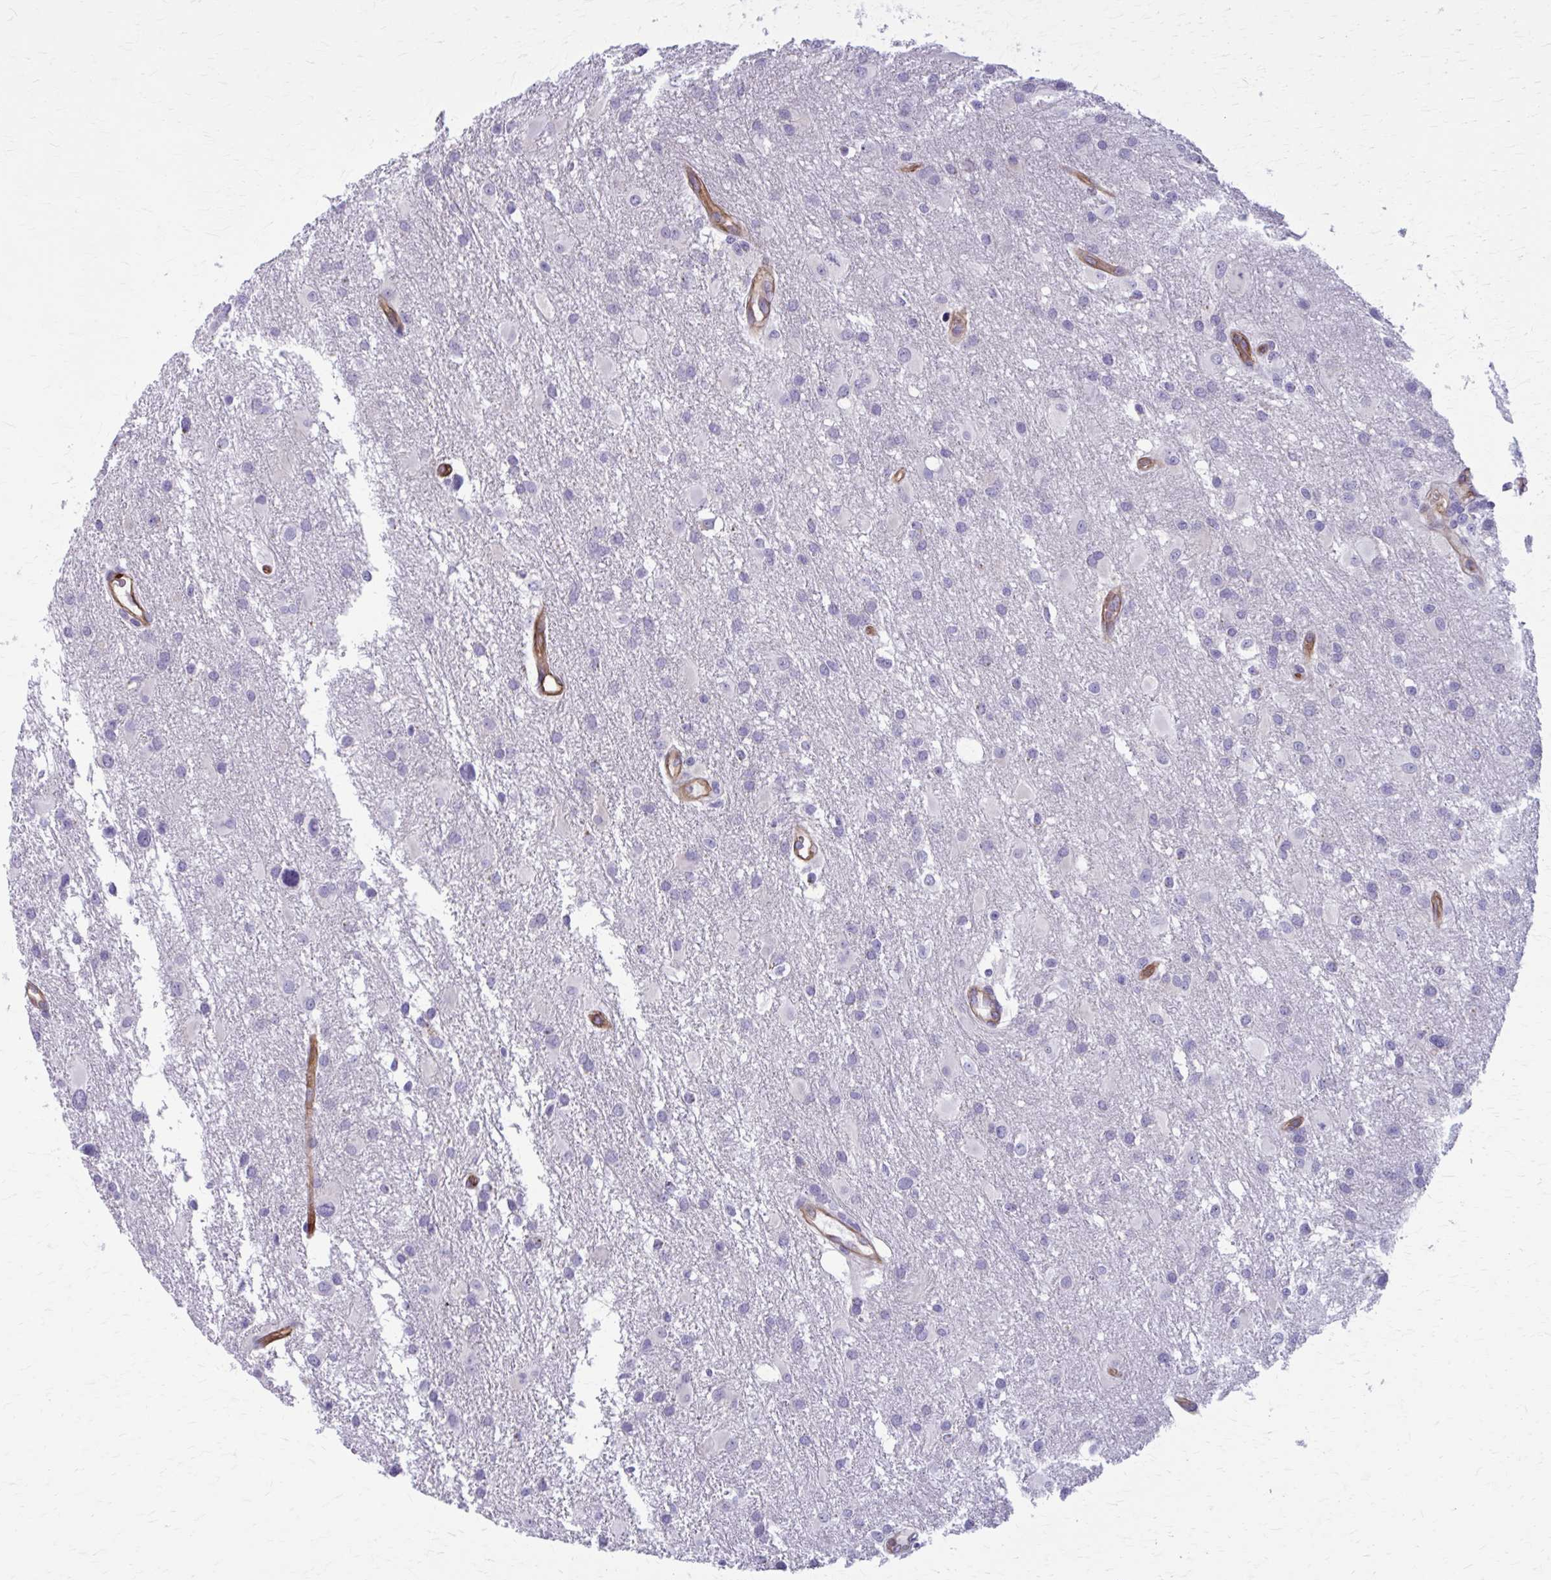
{"staining": {"intensity": "negative", "quantity": "none", "location": "none"}, "tissue": "glioma", "cell_type": "Tumor cells", "image_type": "cancer", "snomed": [{"axis": "morphology", "description": "Glioma, malignant, High grade"}, {"axis": "topography", "description": "Brain"}], "caption": "Tumor cells are negative for brown protein staining in malignant glioma (high-grade).", "gene": "ZDHHC7", "patient": {"sex": "male", "age": 53}}